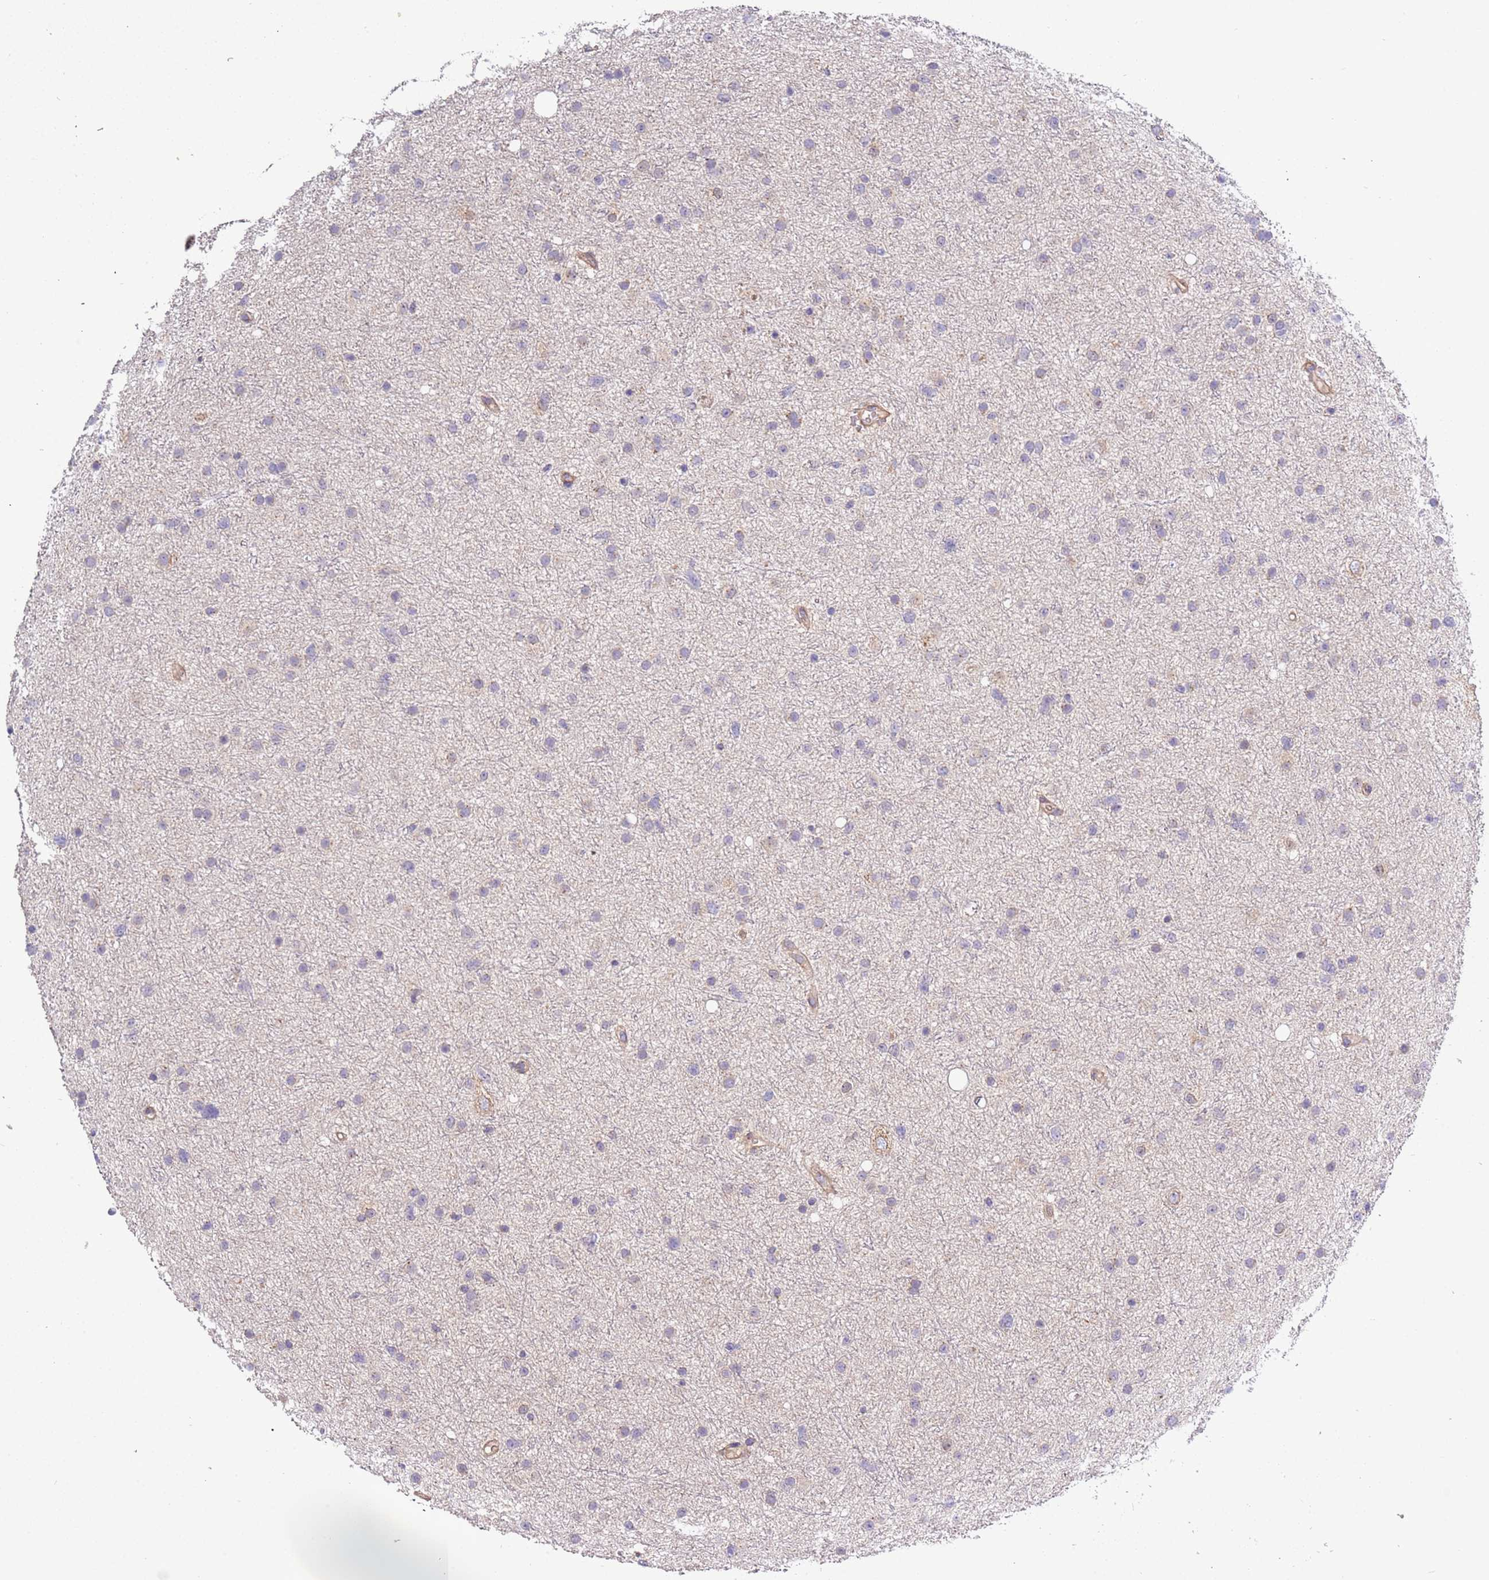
{"staining": {"intensity": "negative", "quantity": "none", "location": "none"}, "tissue": "glioma", "cell_type": "Tumor cells", "image_type": "cancer", "snomed": [{"axis": "morphology", "description": "Glioma, malignant, Low grade"}, {"axis": "topography", "description": "Cerebral cortex"}], "caption": "Histopathology image shows no protein staining in tumor cells of glioma tissue. Nuclei are stained in blue.", "gene": "LAMB4", "patient": {"sex": "female", "age": 39}}